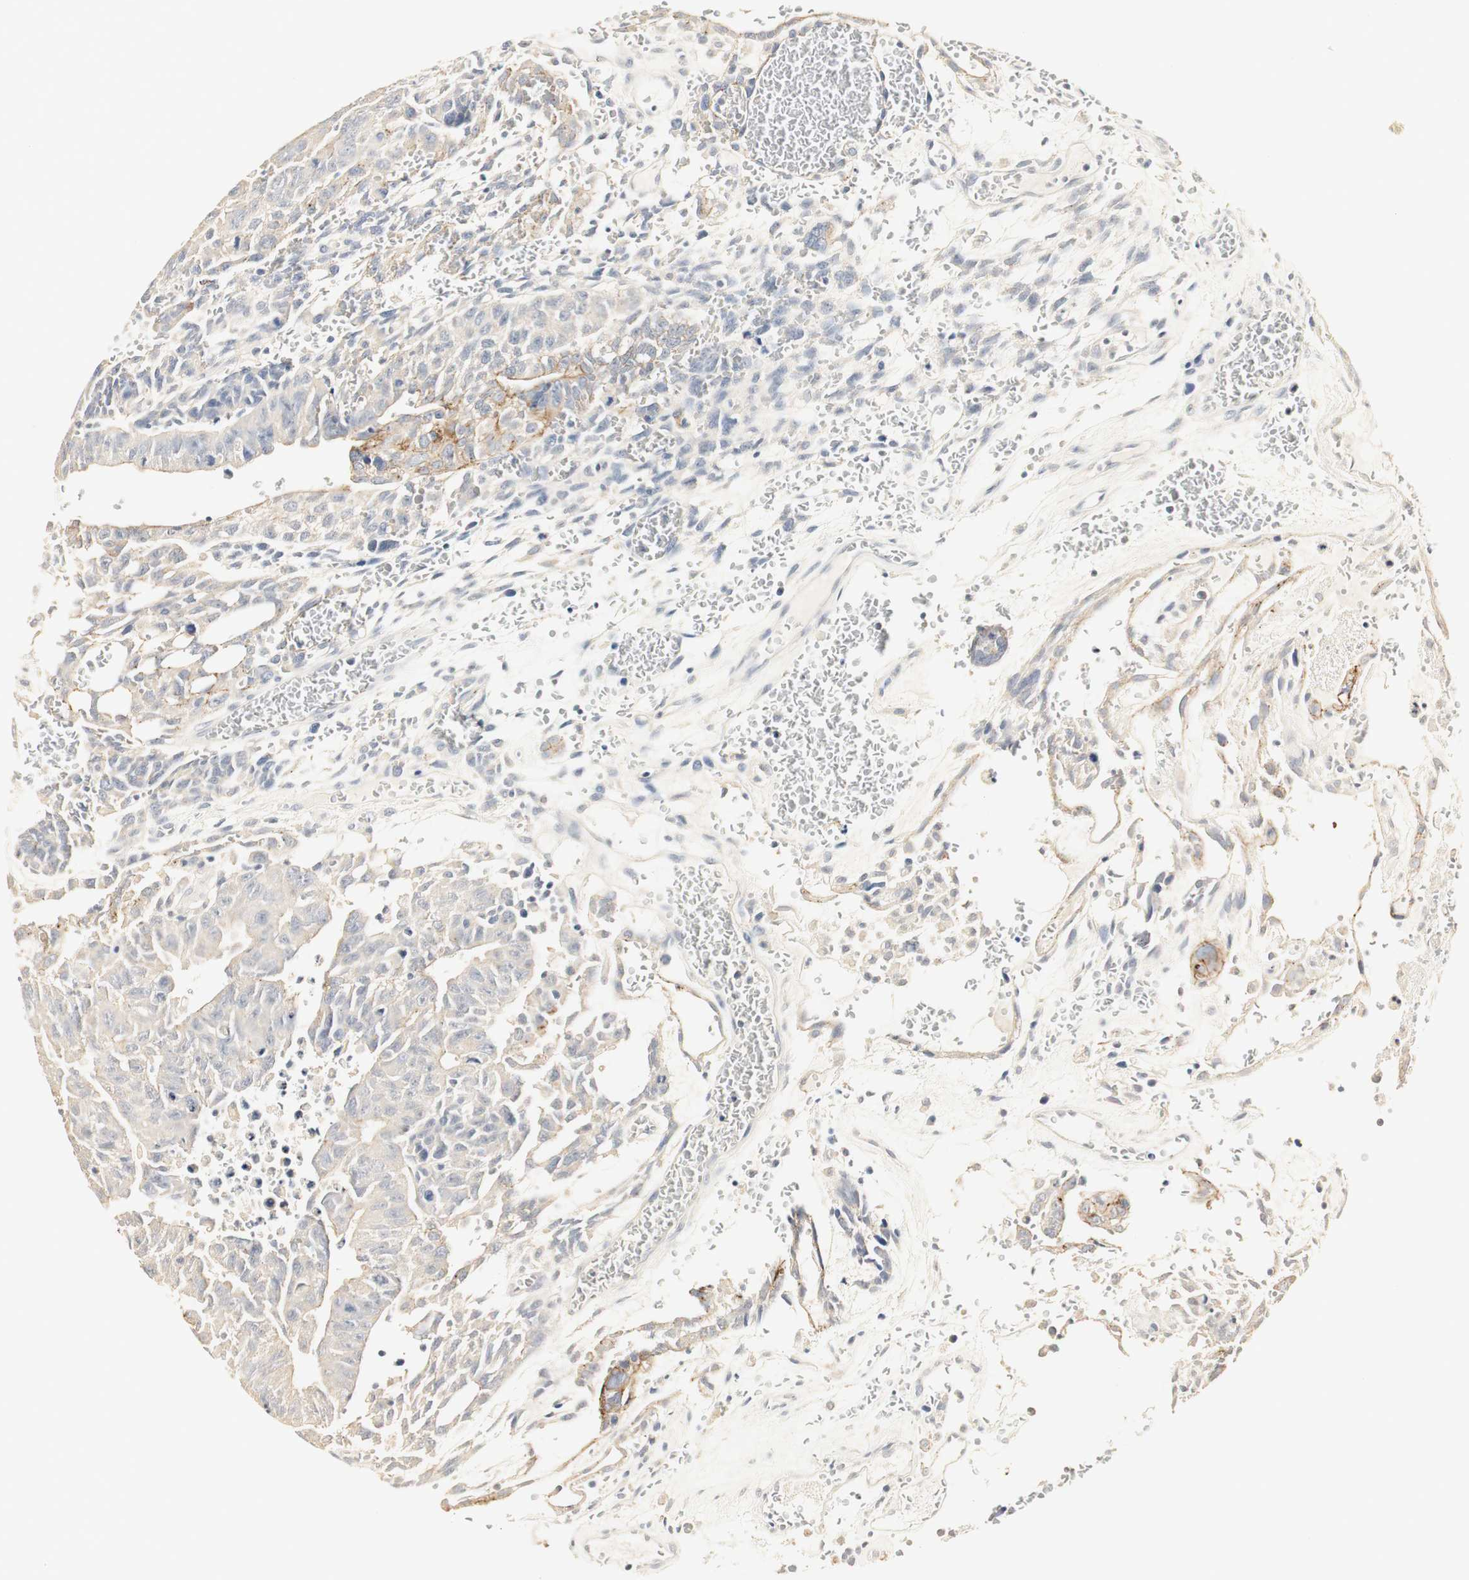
{"staining": {"intensity": "moderate", "quantity": ">75%", "location": "cytoplasmic/membranous"}, "tissue": "testis cancer", "cell_type": "Tumor cells", "image_type": "cancer", "snomed": [{"axis": "morphology", "description": "Seminoma, NOS"}, {"axis": "morphology", "description": "Carcinoma, Embryonal, NOS"}, {"axis": "topography", "description": "Testis"}], "caption": "Immunohistochemical staining of testis cancer shows medium levels of moderate cytoplasmic/membranous expression in about >75% of tumor cells.", "gene": "DSC2", "patient": {"sex": "male", "age": 52}}